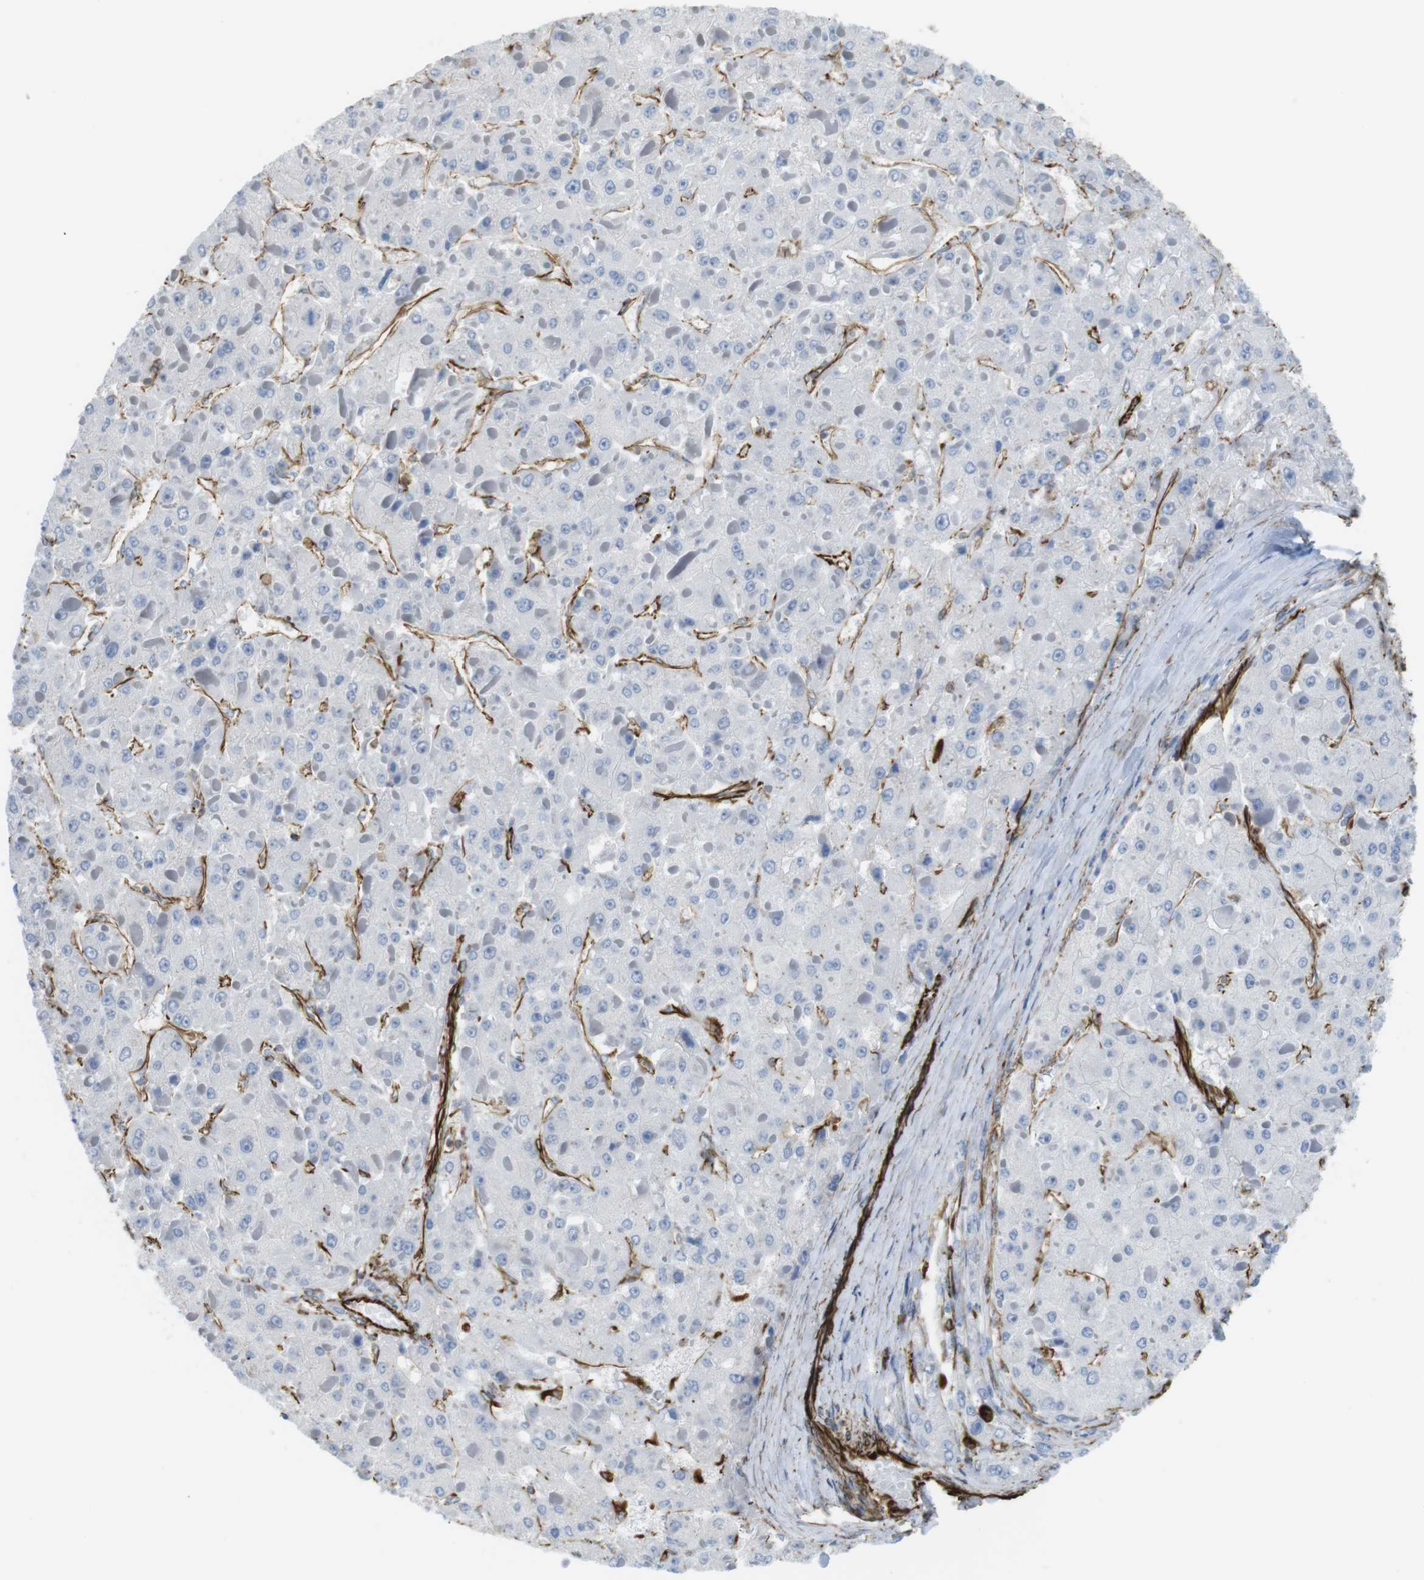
{"staining": {"intensity": "negative", "quantity": "none", "location": "none"}, "tissue": "liver cancer", "cell_type": "Tumor cells", "image_type": "cancer", "snomed": [{"axis": "morphology", "description": "Carcinoma, Hepatocellular, NOS"}, {"axis": "topography", "description": "Liver"}], "caption": "Micrograph shows no protein positivity in tumor cells of hepatocellular carcinoma (liver) tissue.", "gene": "RALGPS1", "patient": {"sex": "female", "age": 73}}